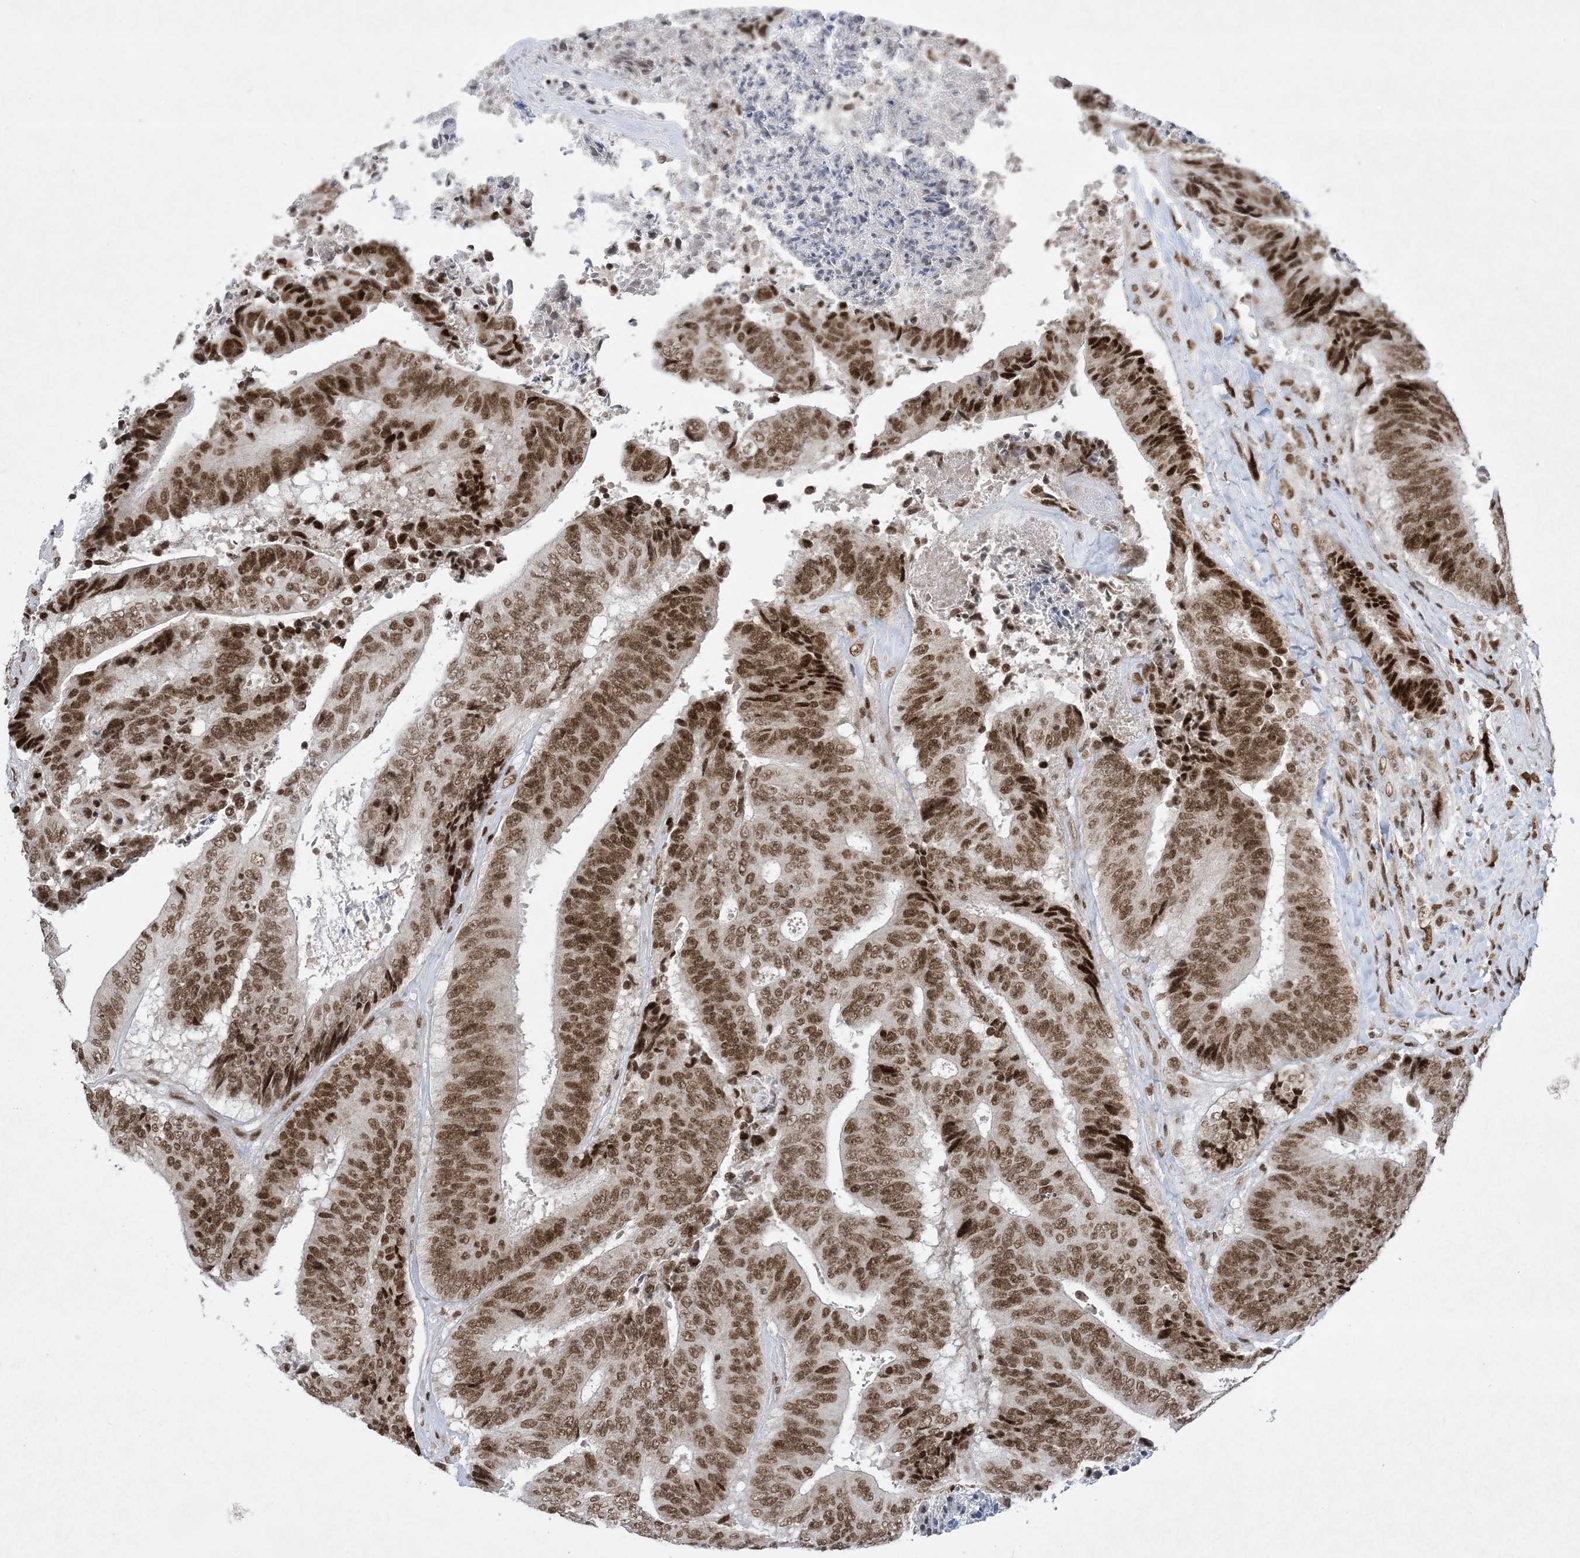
{"staining": {"intensity": "moderate", "quantity": ">75%", "location": "nuclear"}, "tissue": "colorectal cancer", "cell_type": "Tumor cells", "image_type": "cancer", "snomed": [{"axis": "morphology", "description": "Adenocarcinoma, NOS"}, {"axis": "topography", "description": "Rectum"}], "caption": "This is a histology image of immunohistochemistry staining of colorectal adenocarcinoma, which shows moderate positivity in the nuclear of tumor cells.", "gene": "PKNOX2", "patient": {"sex": "male", "age": 72}}